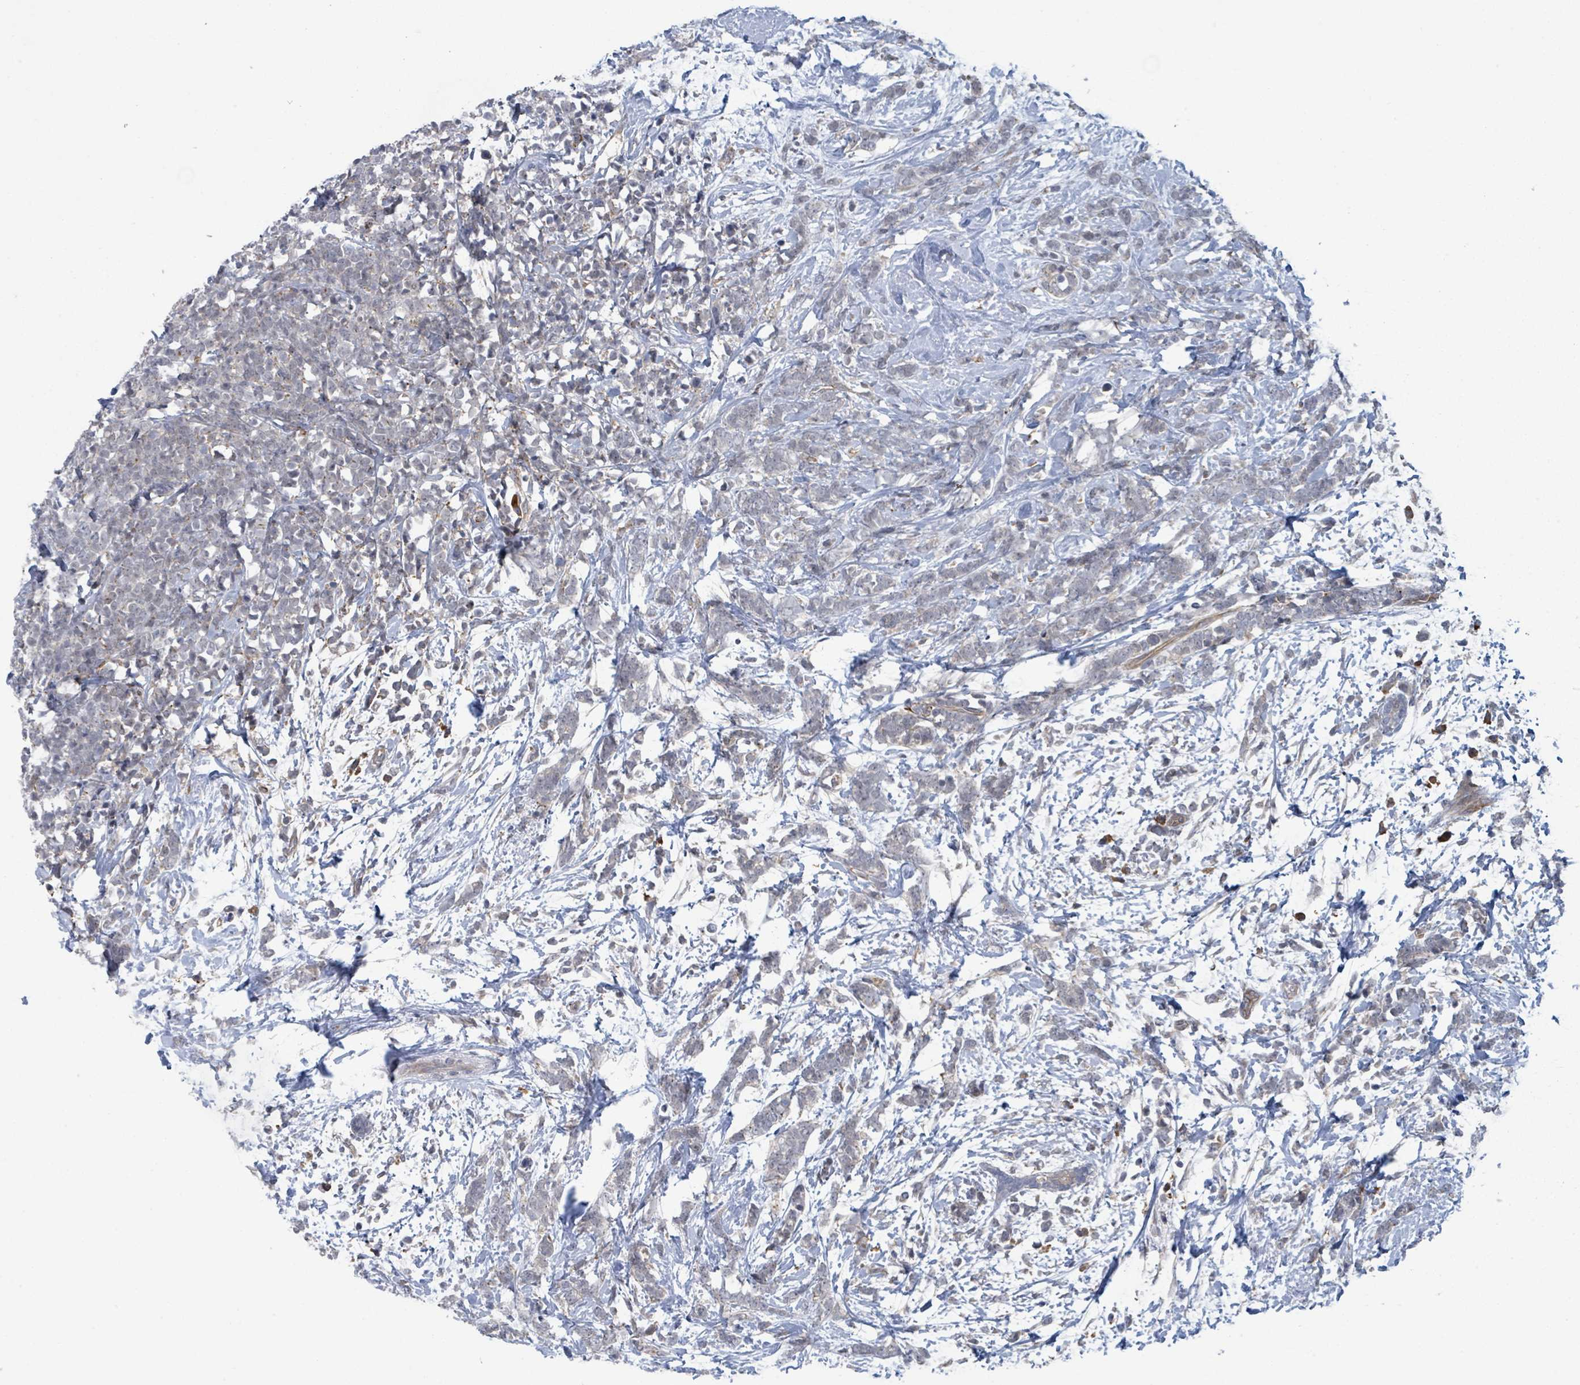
{"staining": {"intensity": "negative", "quantity": "none", "location": "none"}, "tissue": "breast cancer", "cell_type": "Tumor cells", "image_type": "cancer", "snomed": [{"axis": "morphology", "description": "Lobular carcinoma"}, {"axis": "topography", "description": "Breast"}], "caption": "An image of lobular carcinoma (breast) stained for a protein exhibits no brown staining in tumor cells.", "gene": "SHROOM2", "patient": {"sex": "female", "age": 58}}